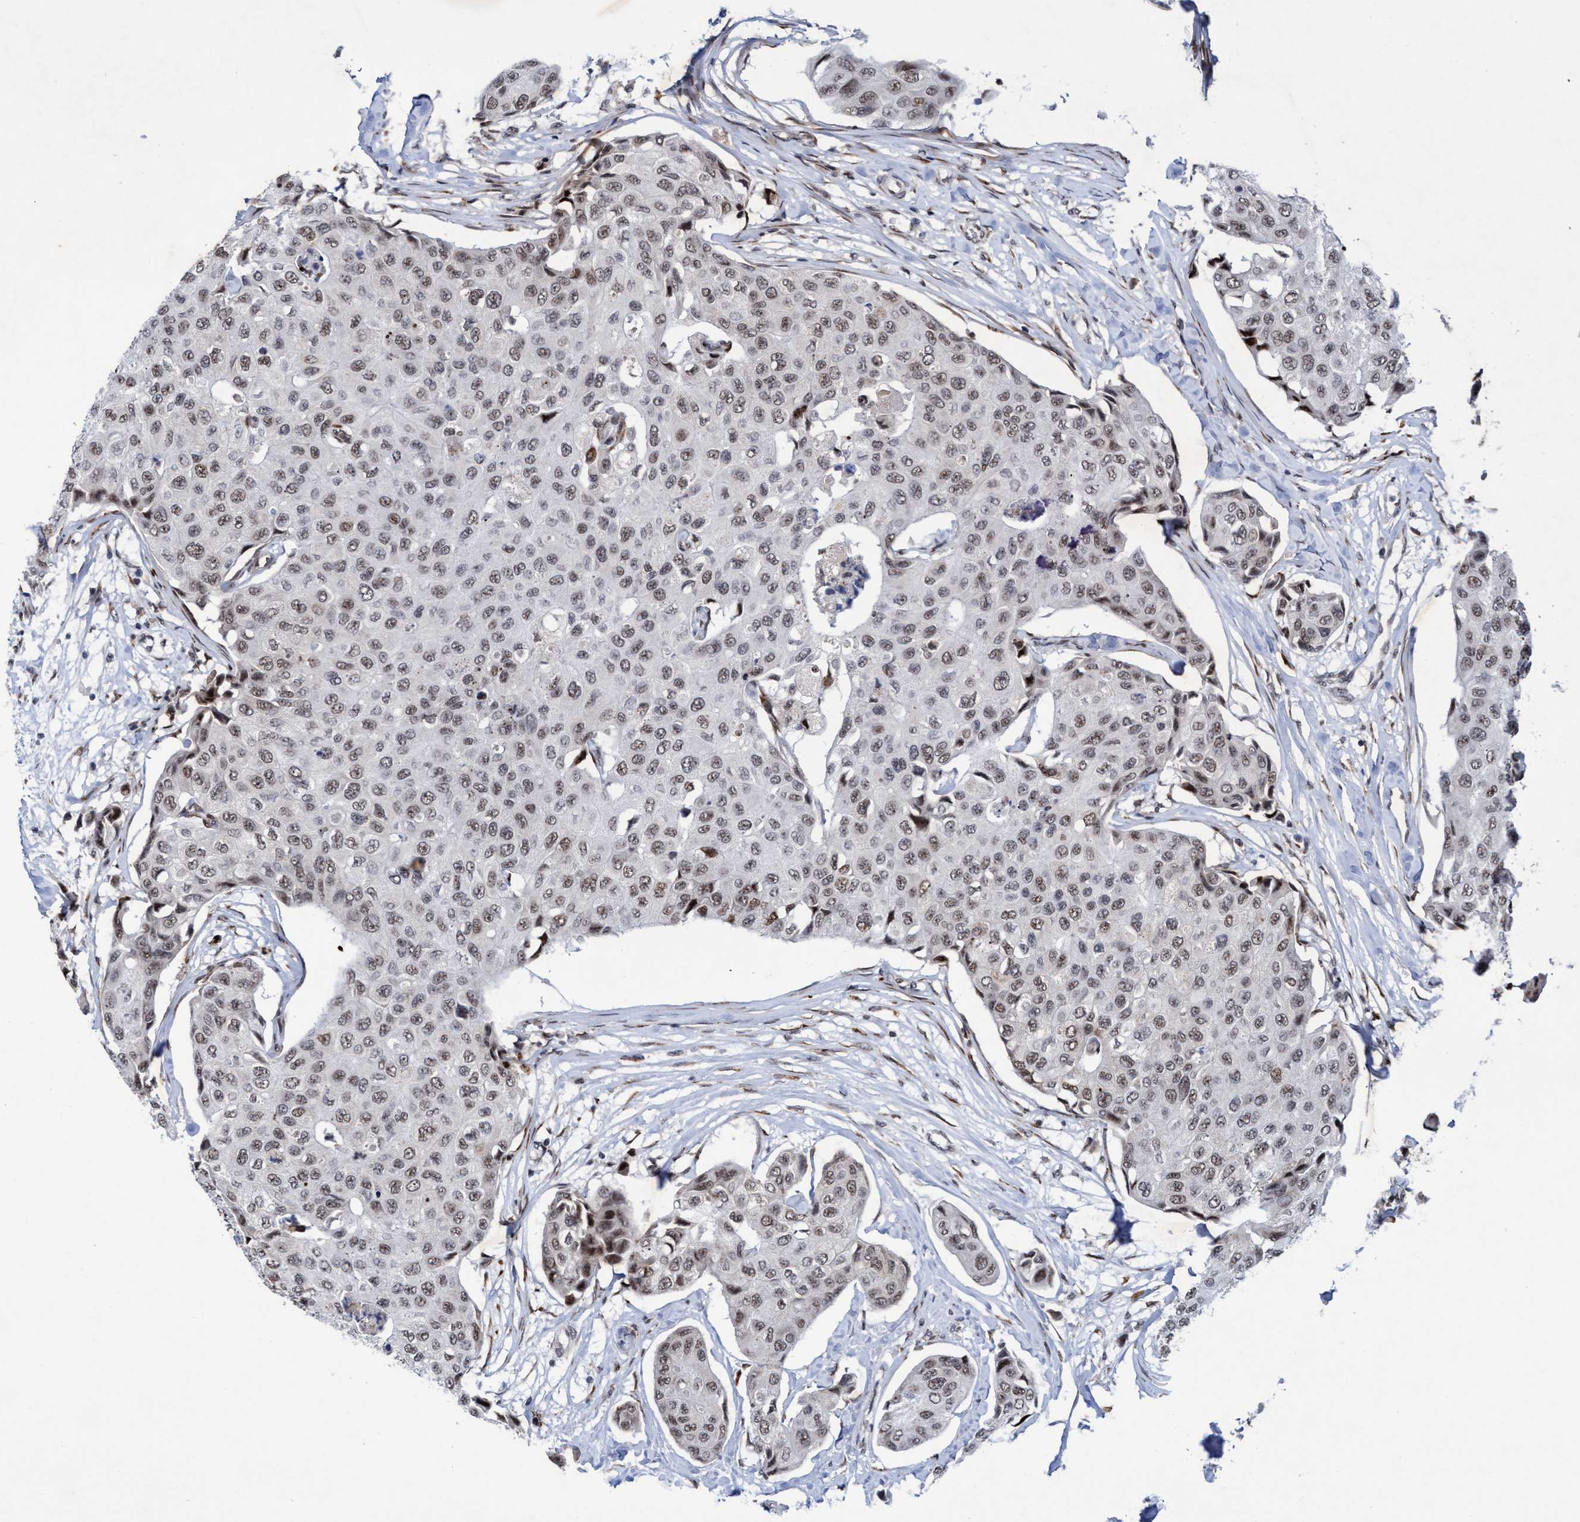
{"staining": {"intensity": "weak", "quantity": ">75%", "location": "nuclear"}, "tissue": "breast cancer", "cell_type": "Tumor cells", "image_type": "cancer", "snomed": [{"axis": "morphology", "description": "Duct carcinoma"}, {"axis": "topography", "description": "Breast"}], "caption": "Human breast cancer stained with a protein marker demonstrates weak staining in tumor cells.", "gene": "GLT6D1", "patient": {"sex": "female", "age": 80}}